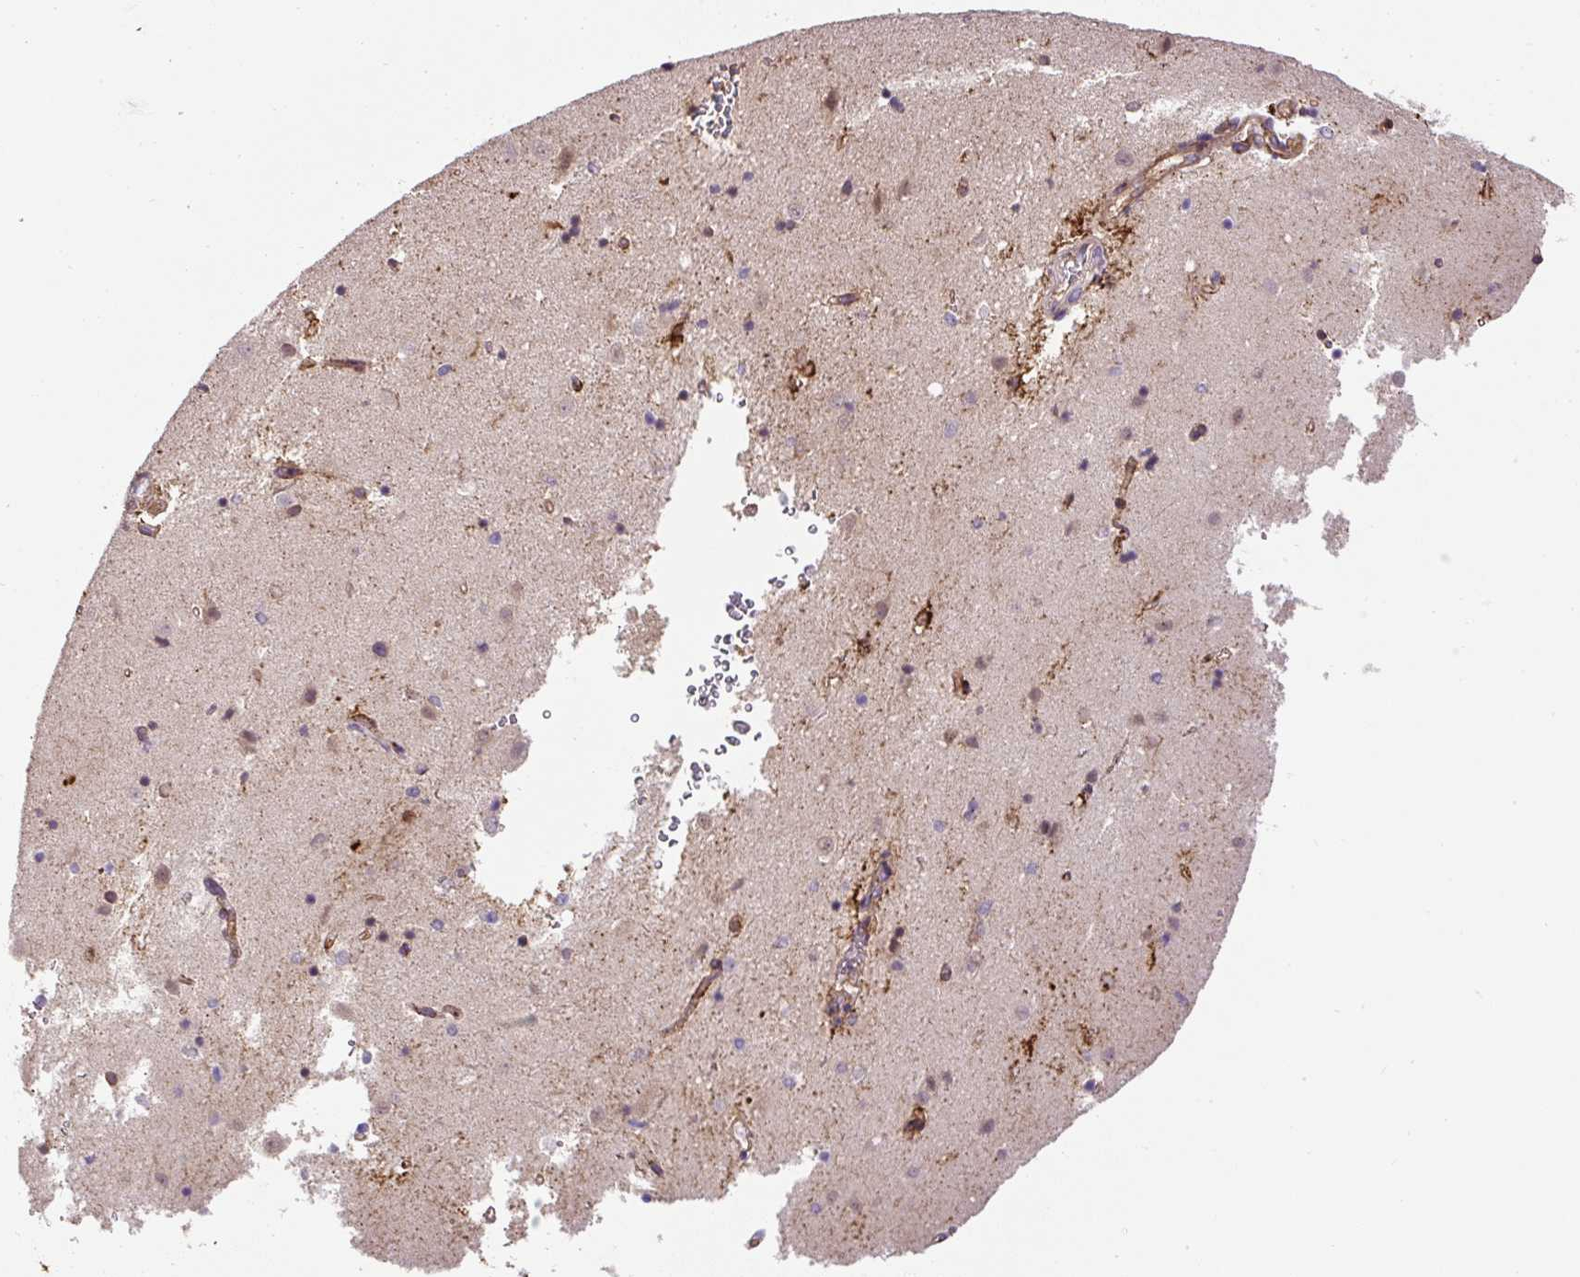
{"staining": {"intensity": "moderate", "quantity": "25%-75%", "location": "cytoplasmic/membranous"}, "tissue": "caudate", "cell_type": "Glial cells", "image_type": "normal", "snomed": [{"axis": "morphology", "description": "Normal tissue, NOS"}, {"axis": "topography", "description": "Lateral ventricle wall"}], "caption": "Protein analysis of benign caudate shows moderate cytoplasmic/membranous positivity in approximately 25%-75% of glial cells.", "gene": "RNF170", "patient": {"sex": "male", "age": 58}}